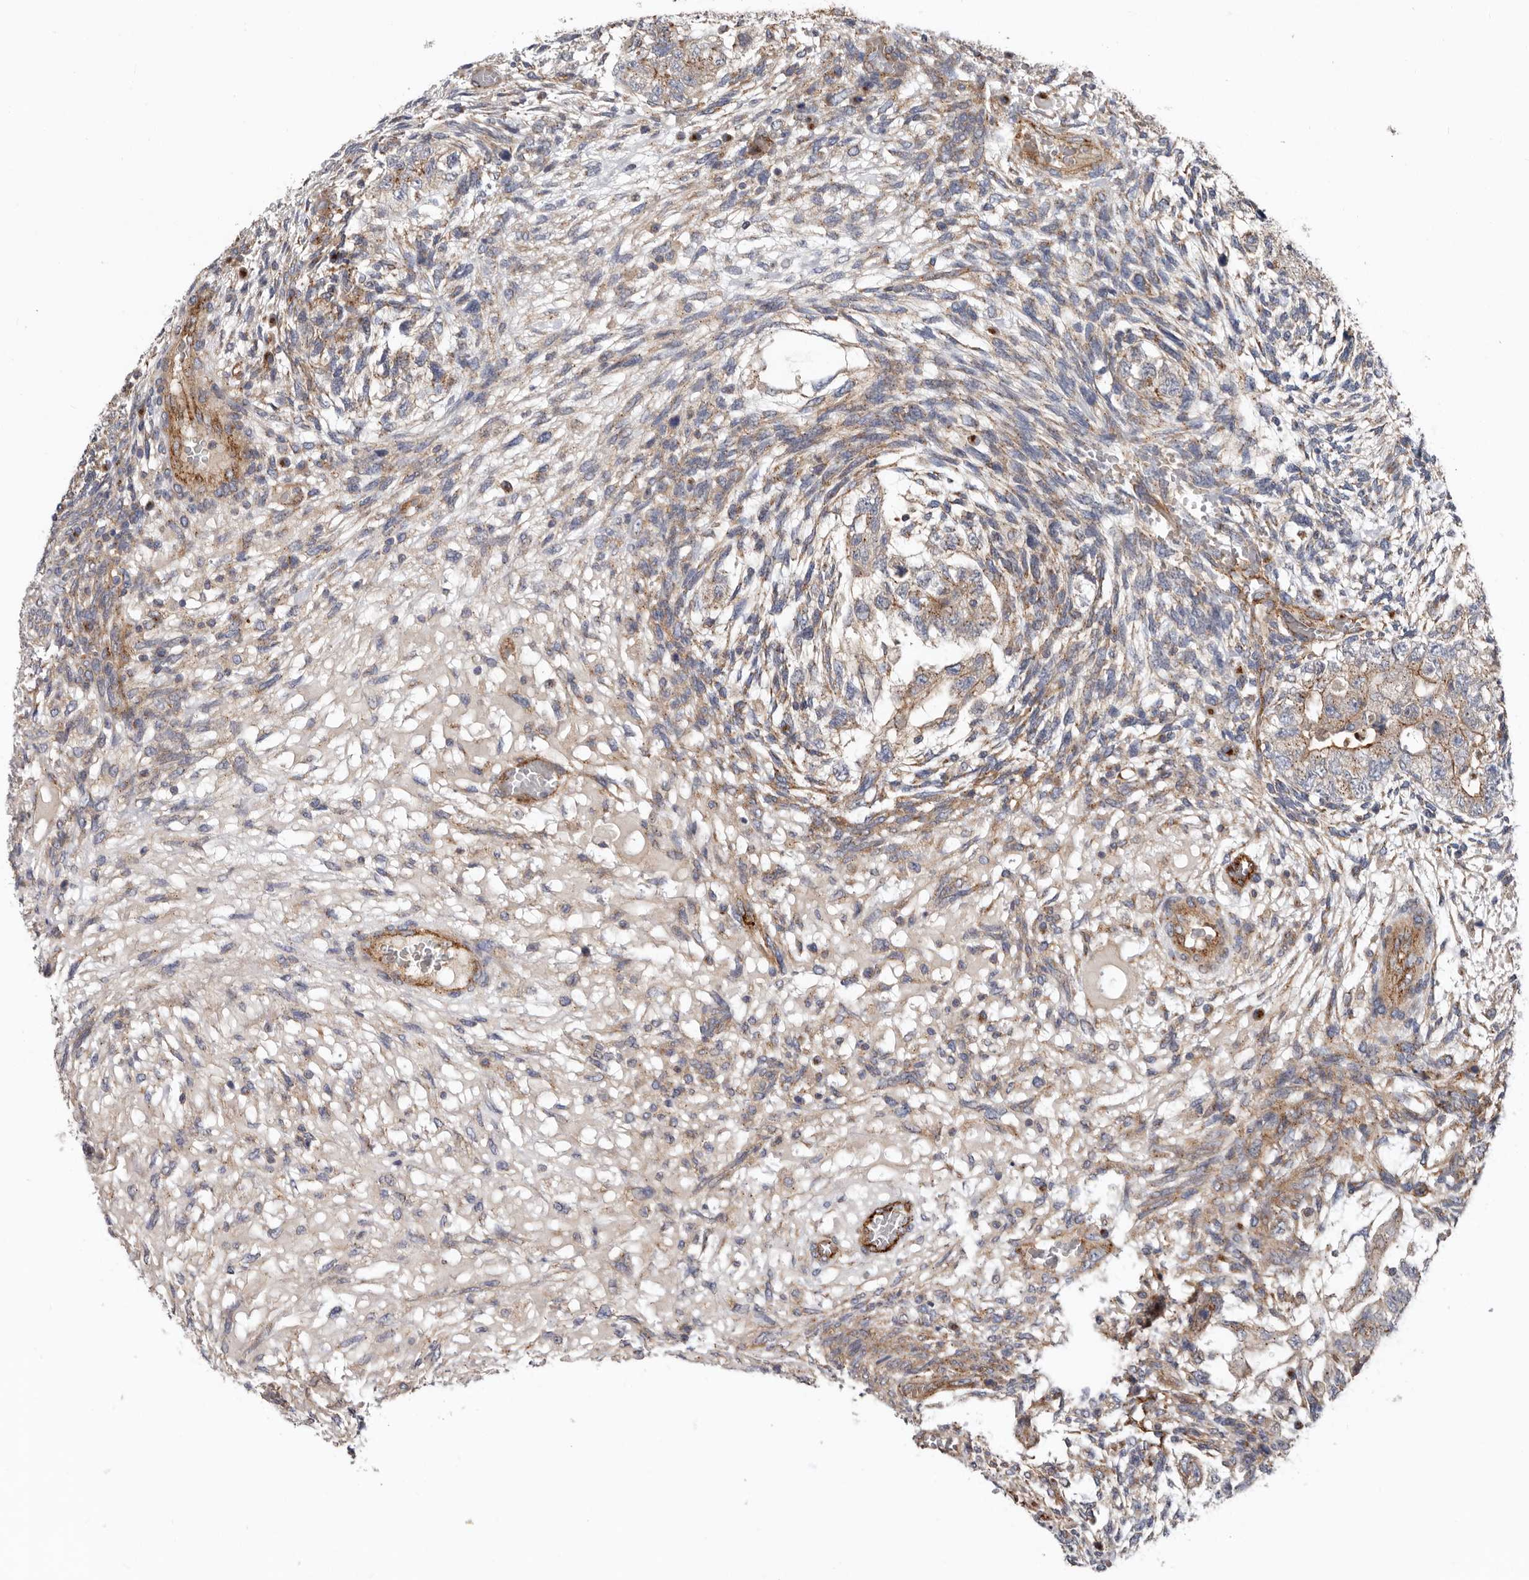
{"staining": {"intensity": "moderate", "quantity": ">75%", "location": "cytoplasmic/membranous"}, "tissue": "testis cancer", "cell_type": "Tumor cells", "image_type": "cancer", "snomed": [{"axis": "morphology", "description": "Normal tissue, NOS"}, {"axis": "morphology", "description": "Carcinoma, Embryonal, NOS"}, {"axis": "topography", "description": "Testis"}], "caption": "Human testis cancer stained for a protein (brown) exhibits moderate cytoplasmic/membranous positive staining in about >75% of tumor cells.", "gene": "LUZP1", "patient": {"sex": "male", "age": 36}}